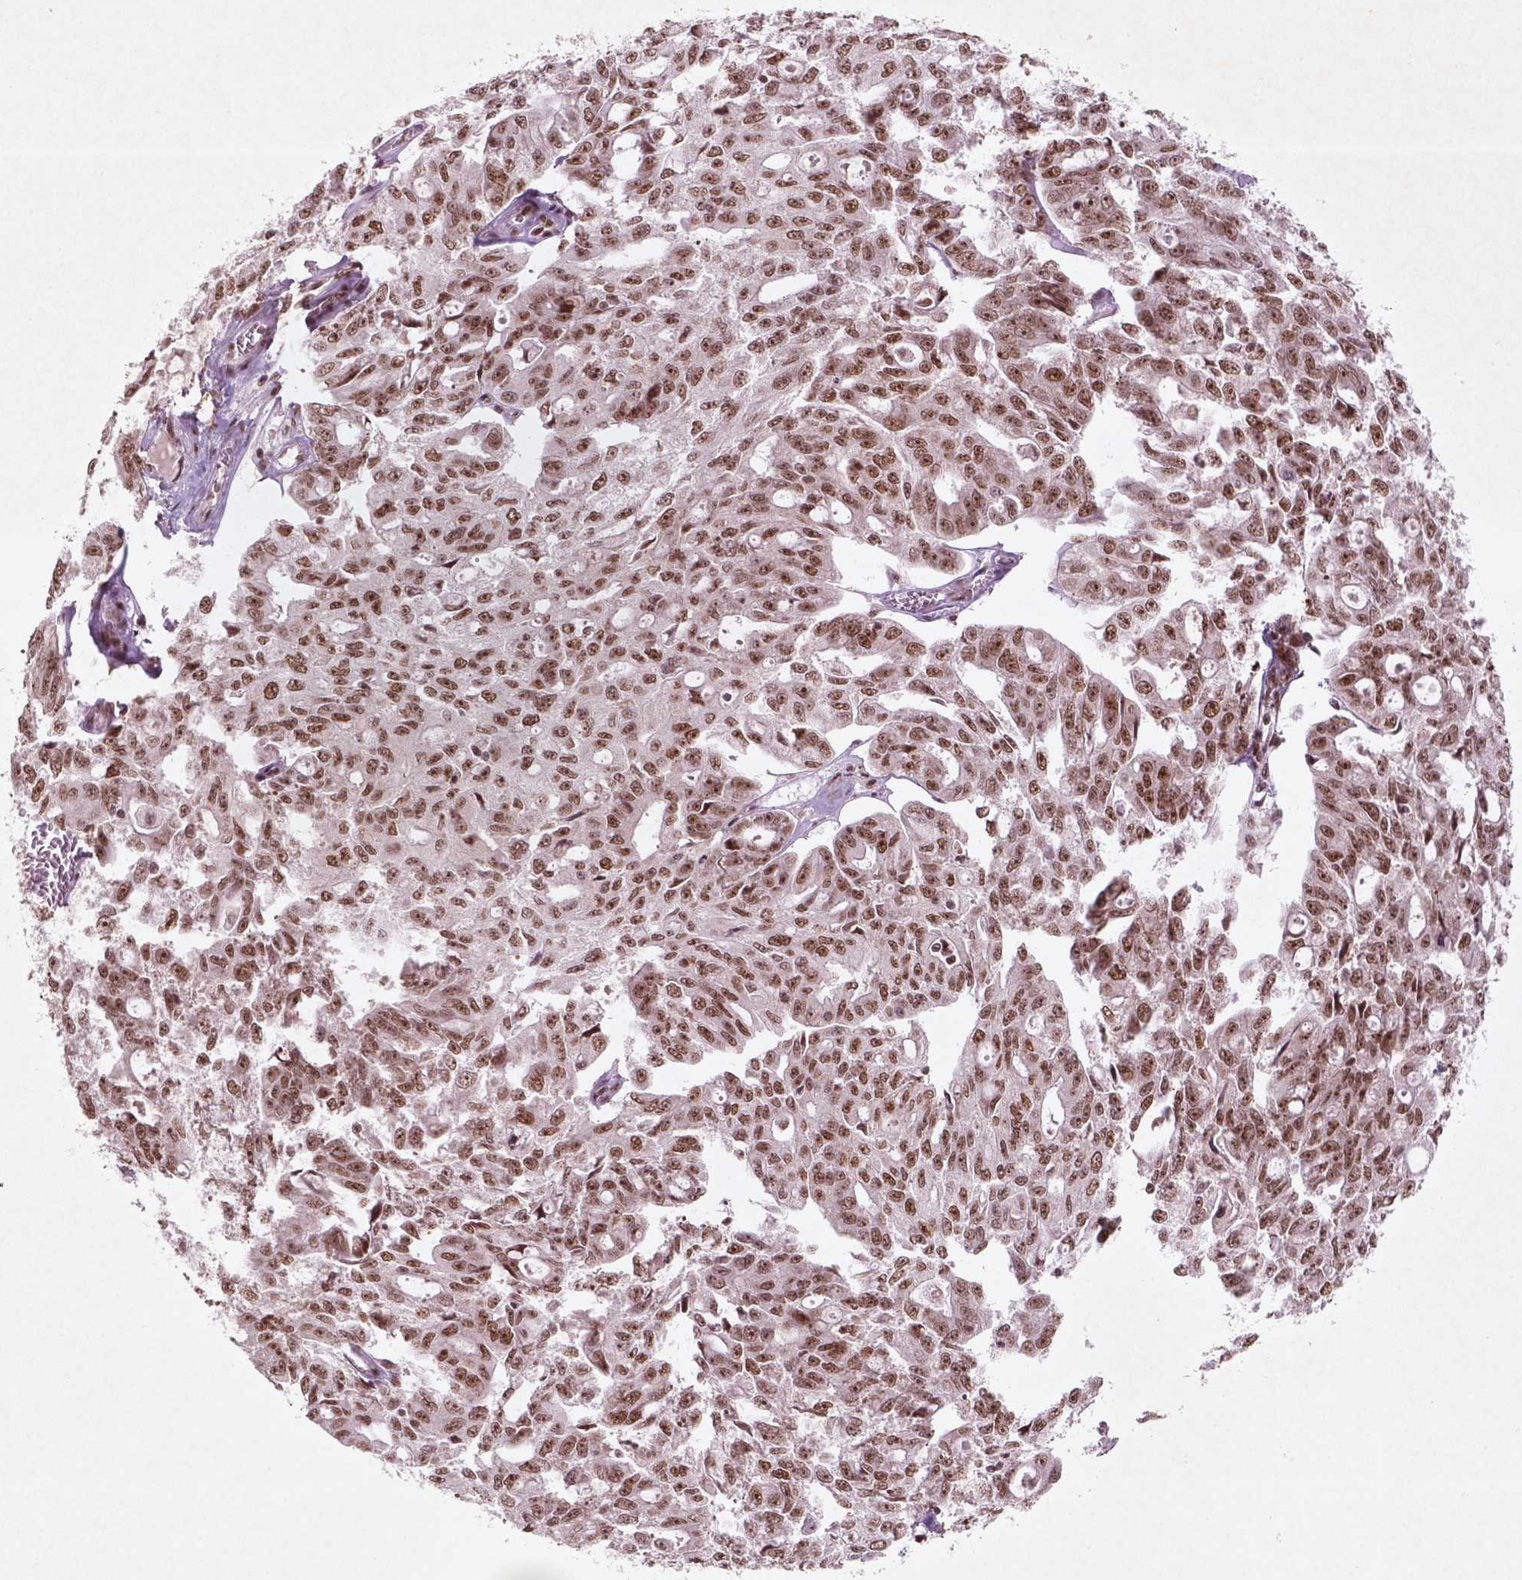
{"staining": {"intensity": "moderate", "quantity": ">75%", "location": "nuclear"}, "tissue": "ovarian cancer", "cell_type": "Tumor cells", "image_type": "cancer", "snomed": [{"axis": "morphology", "description": "Carcinoma, endometroid"}, {"axis": "topography", "description": "Ovary"}], "caption": "Brown immunohistochemical staining in endometroid carcinoma (ovarian) exhibits moderate nuclear positivity in approximately >75% of tumor cells. The protein is stained brown, and the nuclei are stained in blue (DAB (3,3'-diaminobenzidine) IHC with brightfield microscopy, high magnification).", "gene": "HMG20B", "patient": {"sex": "female", "age": 65}}